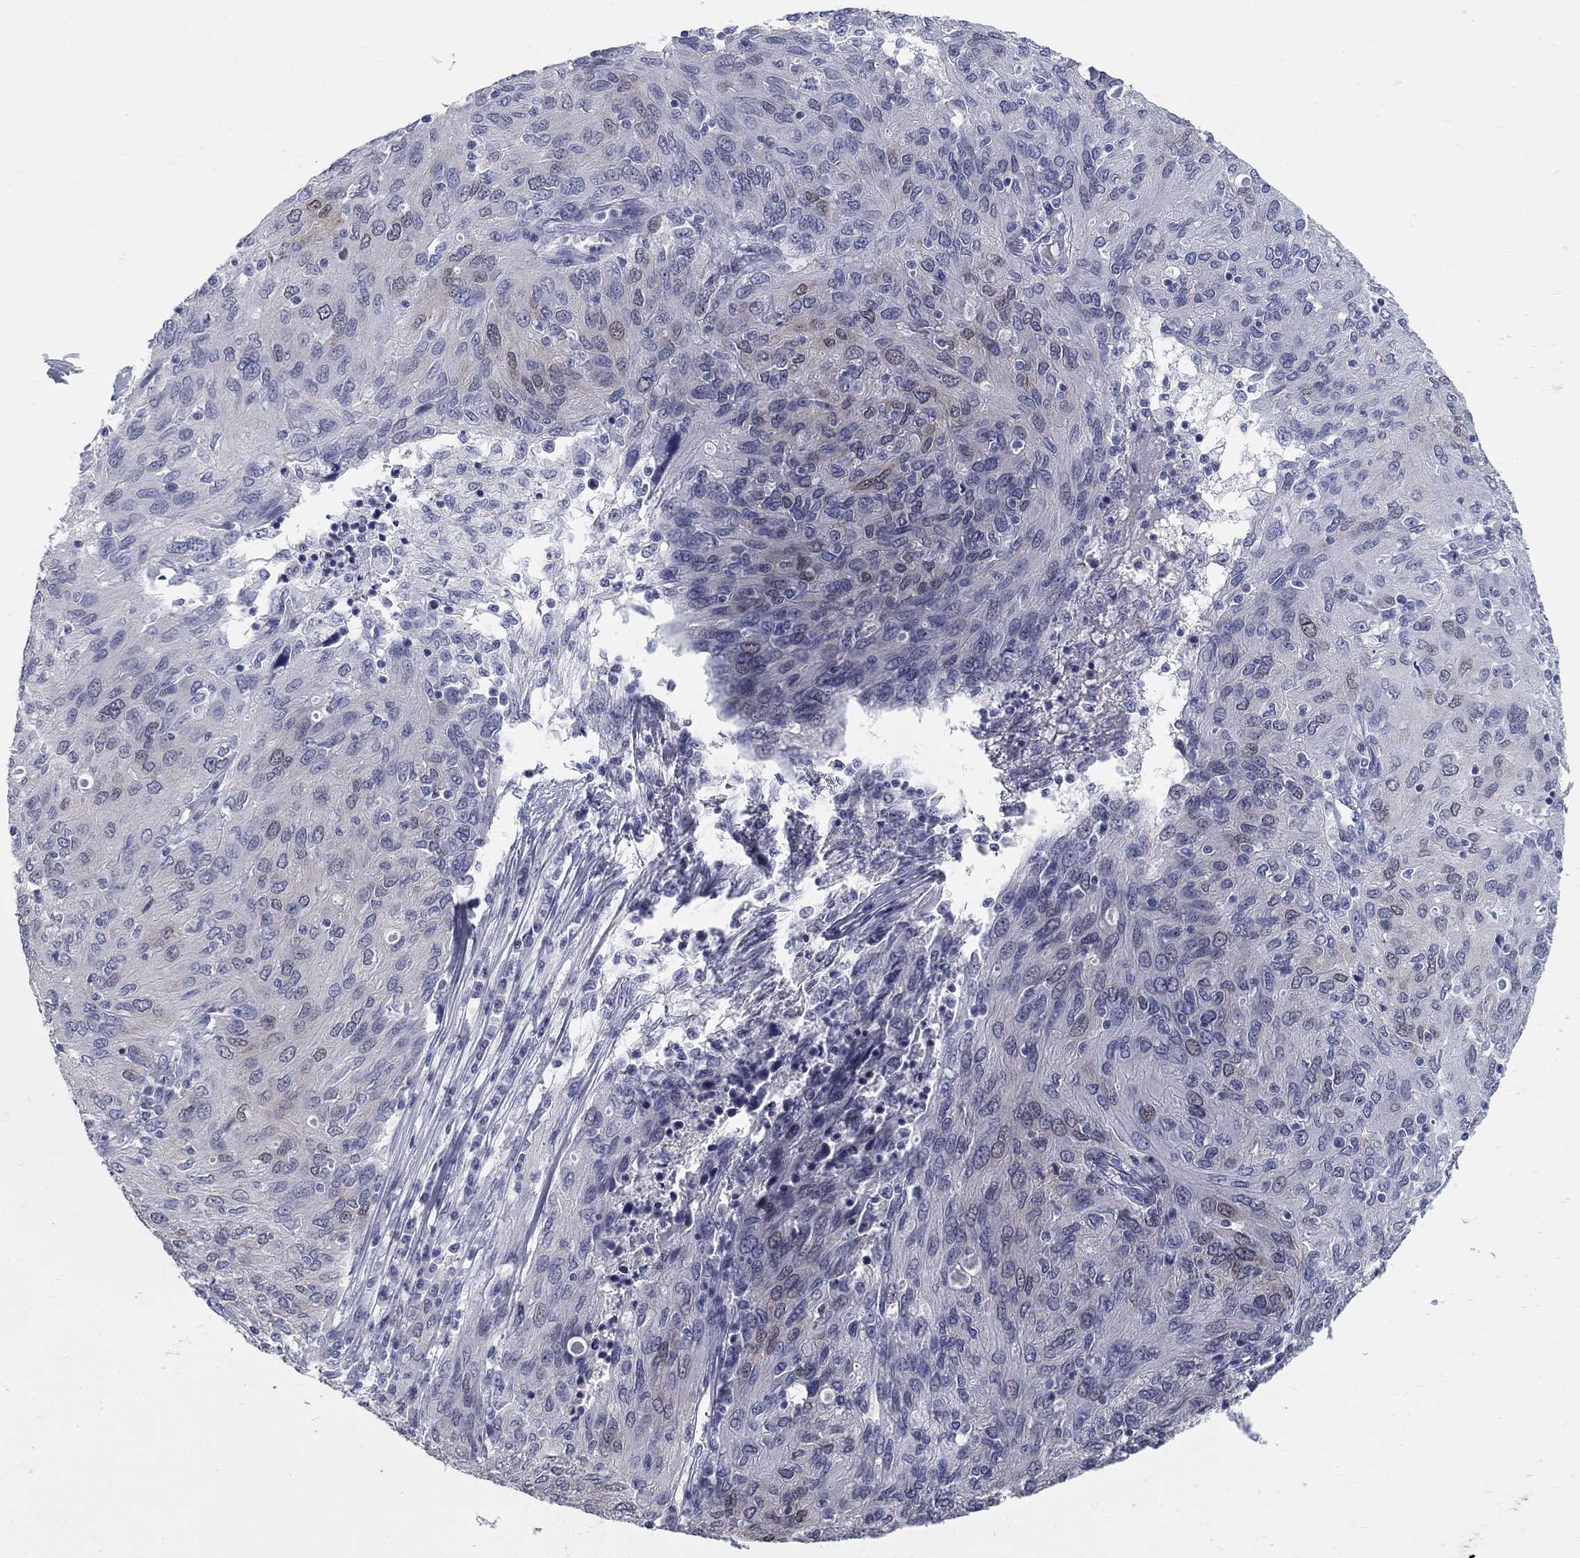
{"staining": {"intensity": "negative", "quantity": "none", "location": "none"}, "tissue": "ovarian cancer", "cell_type": "Tumor cells", "image_type": "cancer", "snomed": [{"axis": "morphology", "description": "Carcinoma, endometroid"}, {"axis": "topography", "description": "Ovary"}], "caption": "A histopathology image of human ovarian endometroid carcinoma is negative for staining in tumor cells. Brightfield microscopy of IHC stained with DAB (3,3'-diaminobenzidine) (brown) and hematoxylin (blue), captured at high magnification.", "gene": "ELAVL4", "patient": {"sex": "female", "age": 50}}